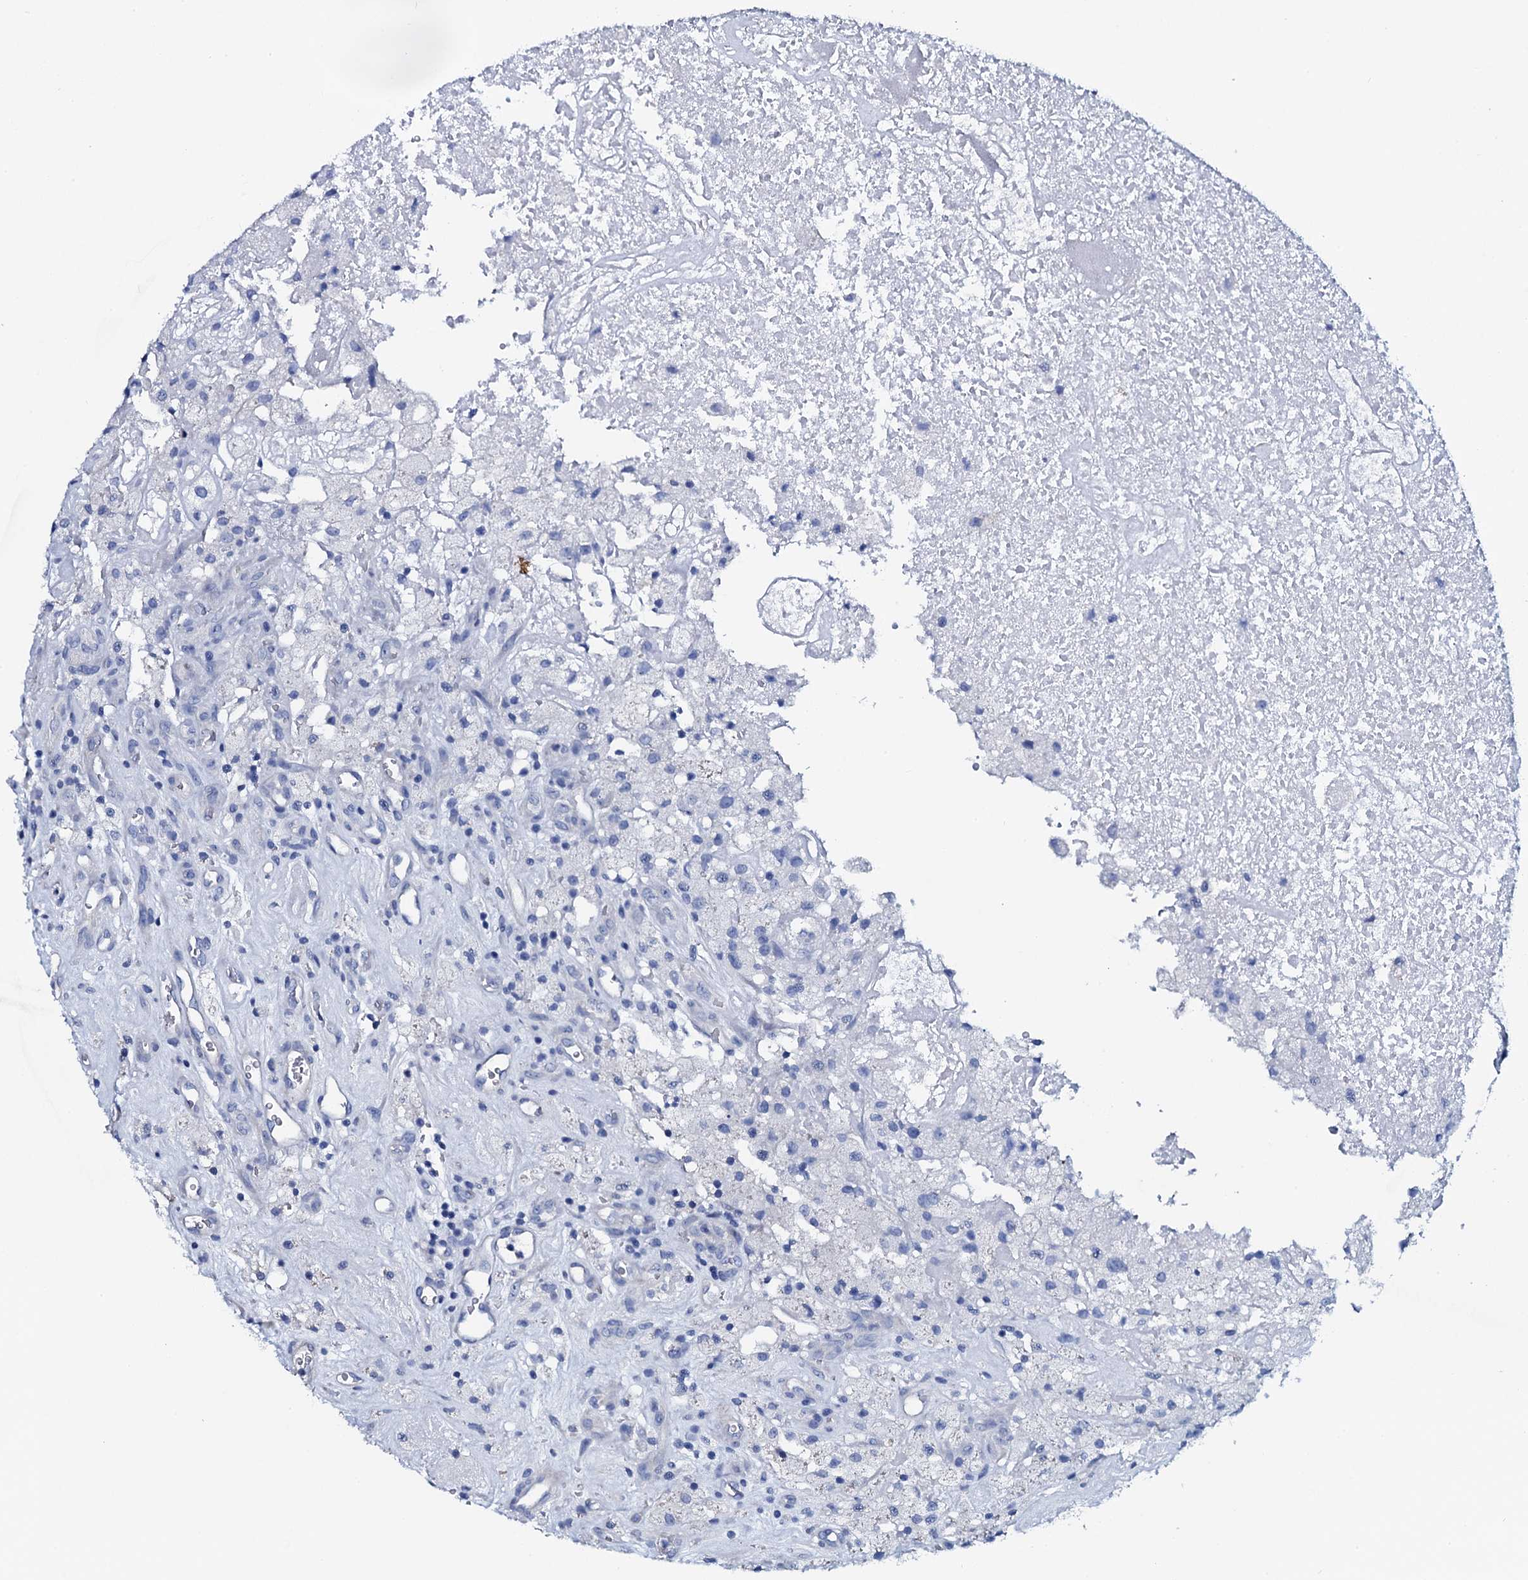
{"staining": {"intensity": "negative", "quantity": "none", "location": "none"}, "tissue": "glioma", "cell_type": "Tumor cells", "image_type": "cancer", "snomed": [{"axis": "morphology", "description": "Glioma, malignant, High grade"}, {"axis": "topography", "description": "Brain"}], "caption": "This is an immunohistochemistry micrograph of human glioma. There is no positivity in tumor cells.", "gene": "GYS2", "patient": {"sex": "male", "age": 76}}